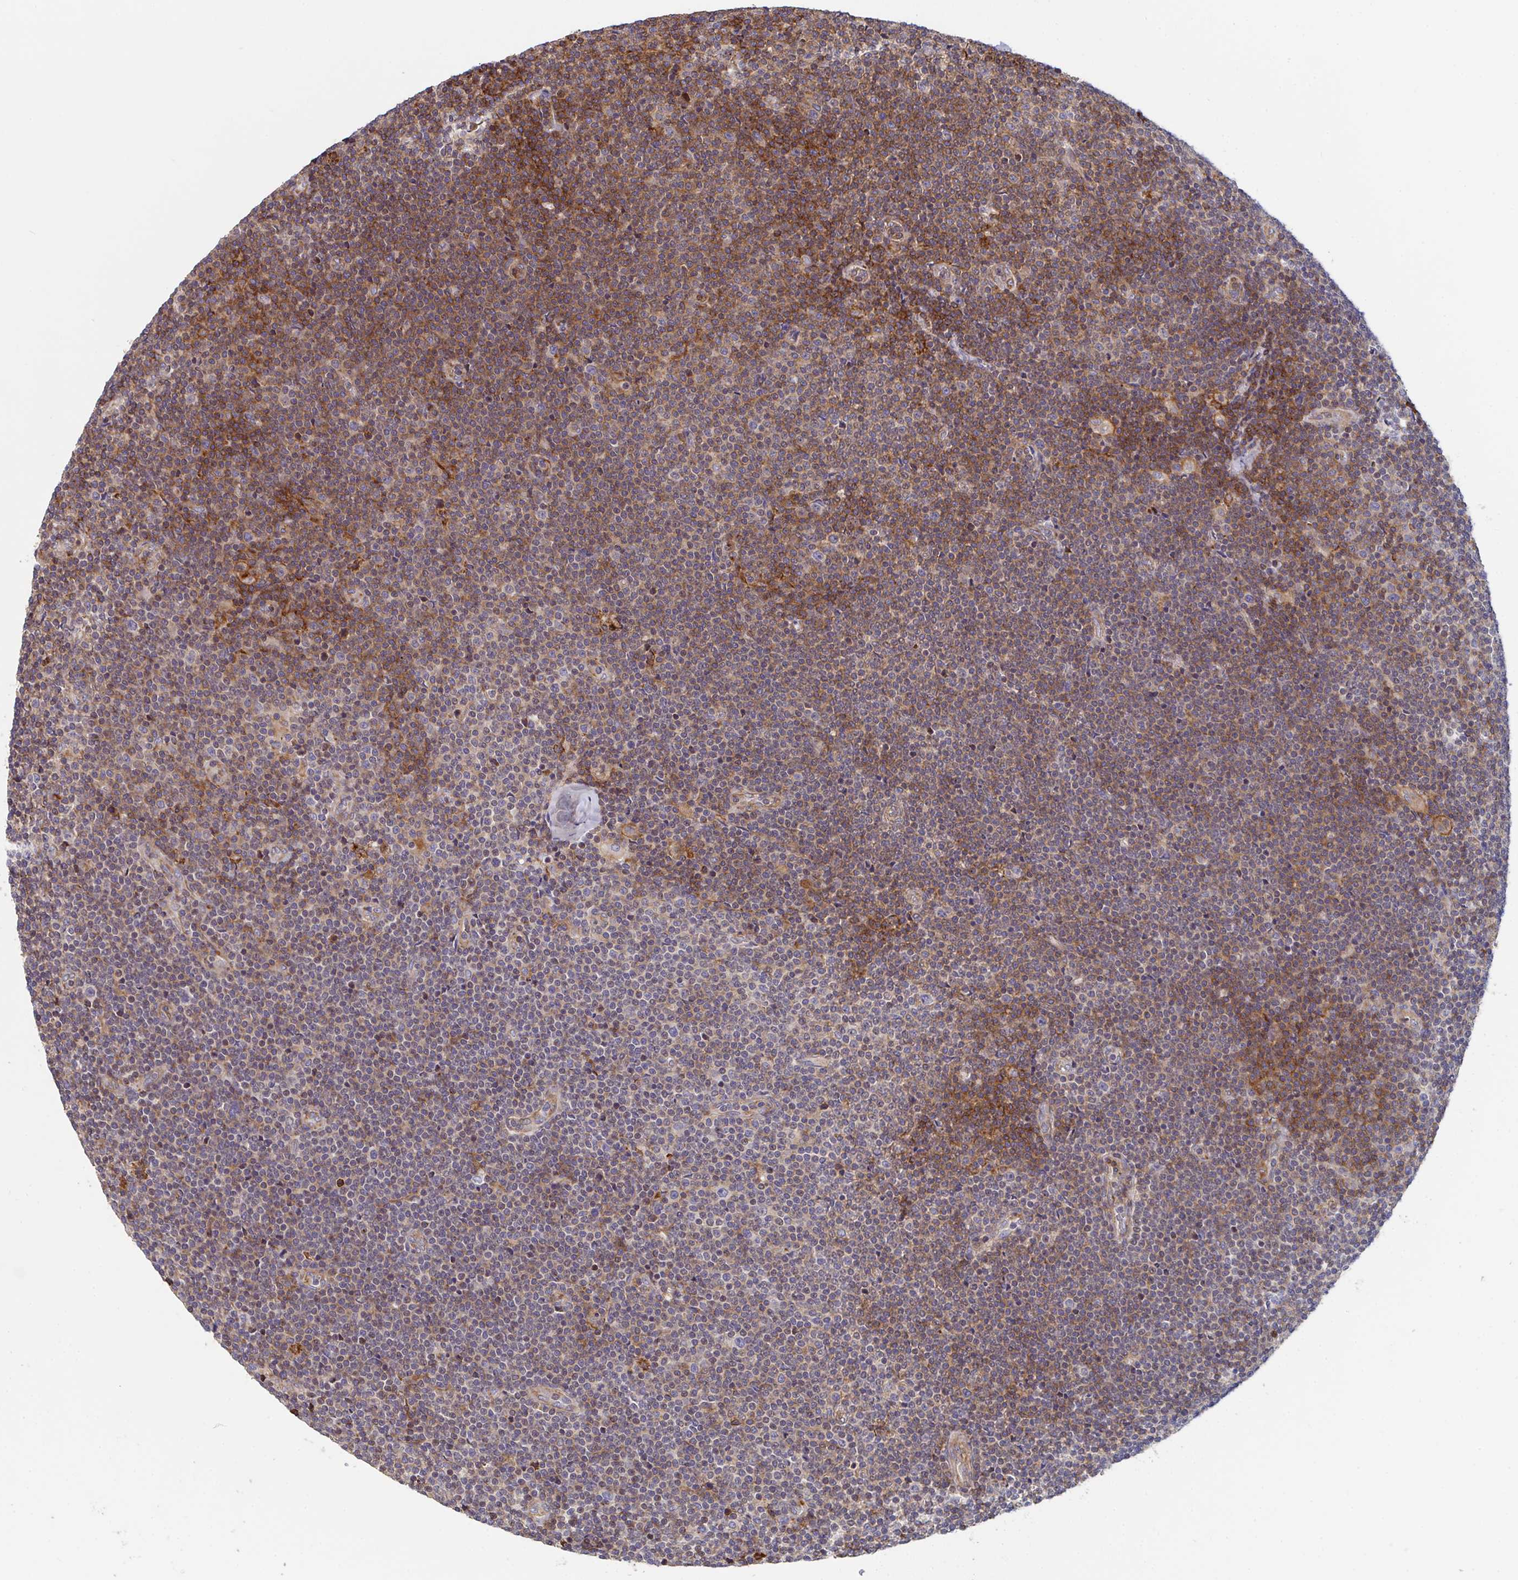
{"staining": {"intensity": "moderate", "quantity": "25%-75%", "location": "cytoplasmic/membranous"}, "tissue": "lymphoma", "cell_type": "Tumor cells", "image_type": "cancer", "snomed": [{"axis": "morphology", "description": "Malignant lymphoma, non-Hodgkin's type, Low grade"}, {"axis": "topography", "description": "Lymph node"}], "caption": "A medium amount of moderate cytoplasmic/membranous staining is appreciated in approximately 25%-75% of tumor cells in malignant lymphoma, non-Hodgkin's type (low-grade) tissue. (IHC, brightfield microscopy, high magnification).", "gene": "FZD2", "patient": {"sex": "male", "age": 48}}